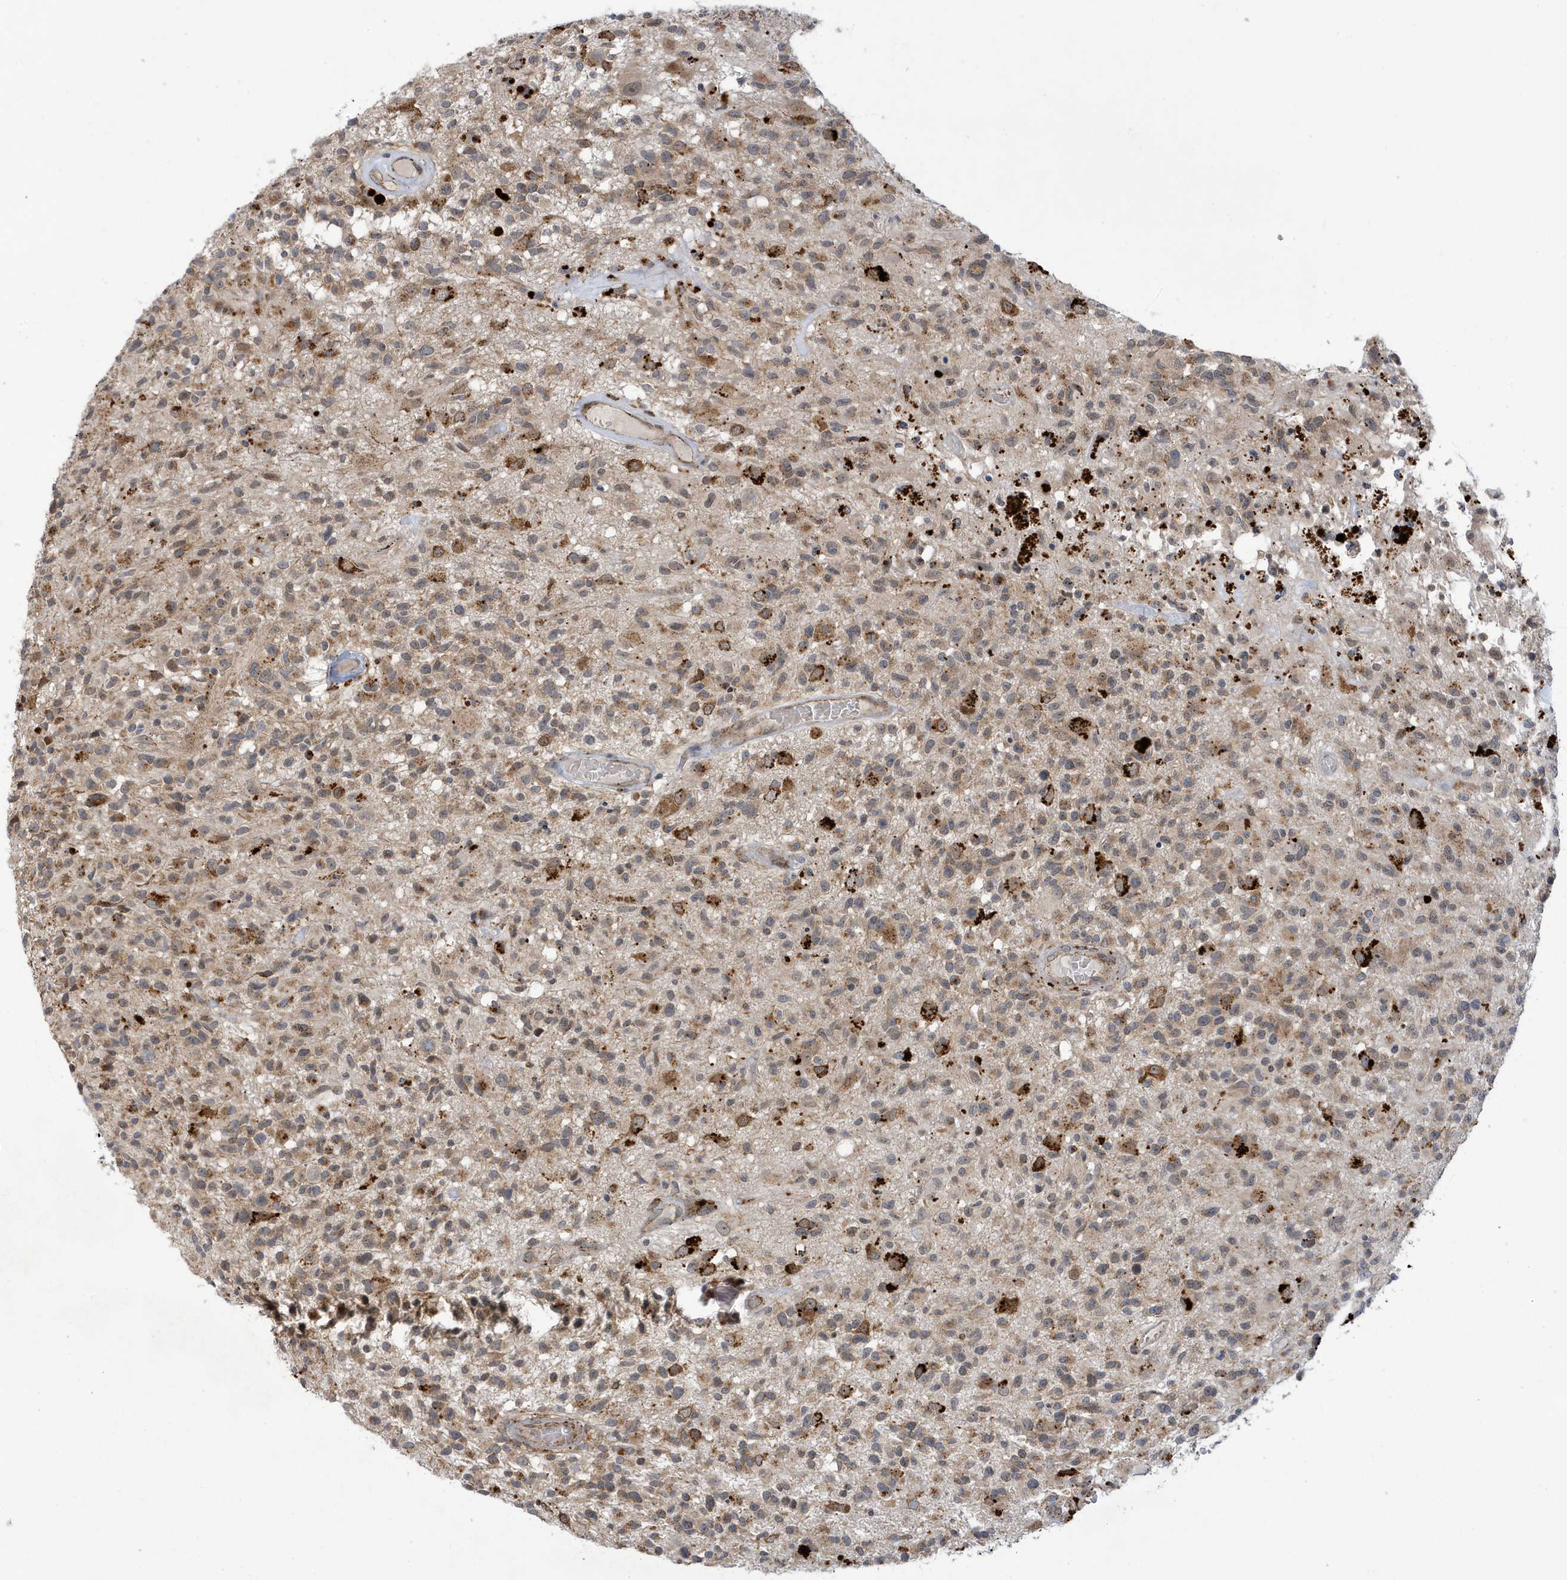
{"staining": {"intensity": "weak", "quantity": ">75%", "location": "cytoplasmic/membranous"}, "tissue": "glioma", "cell_type": "Tumor cells", "image_type": "cancer", "snomed": [{"axis": "morphology", "description": "Glioma, malignant, High grade"}, {"axis": "morphology", "description": "Glioblastoma, NOS"}, {"axis": "topography", "description": "Brain"}], "caption": "The micrograph exhibits a brown stain indicating the presence of a protein in the cytoplasmic/membranous of tumor cells in glioma.", "gene": "ZNF507", "patient": {"sex": "male", "age": 60}}